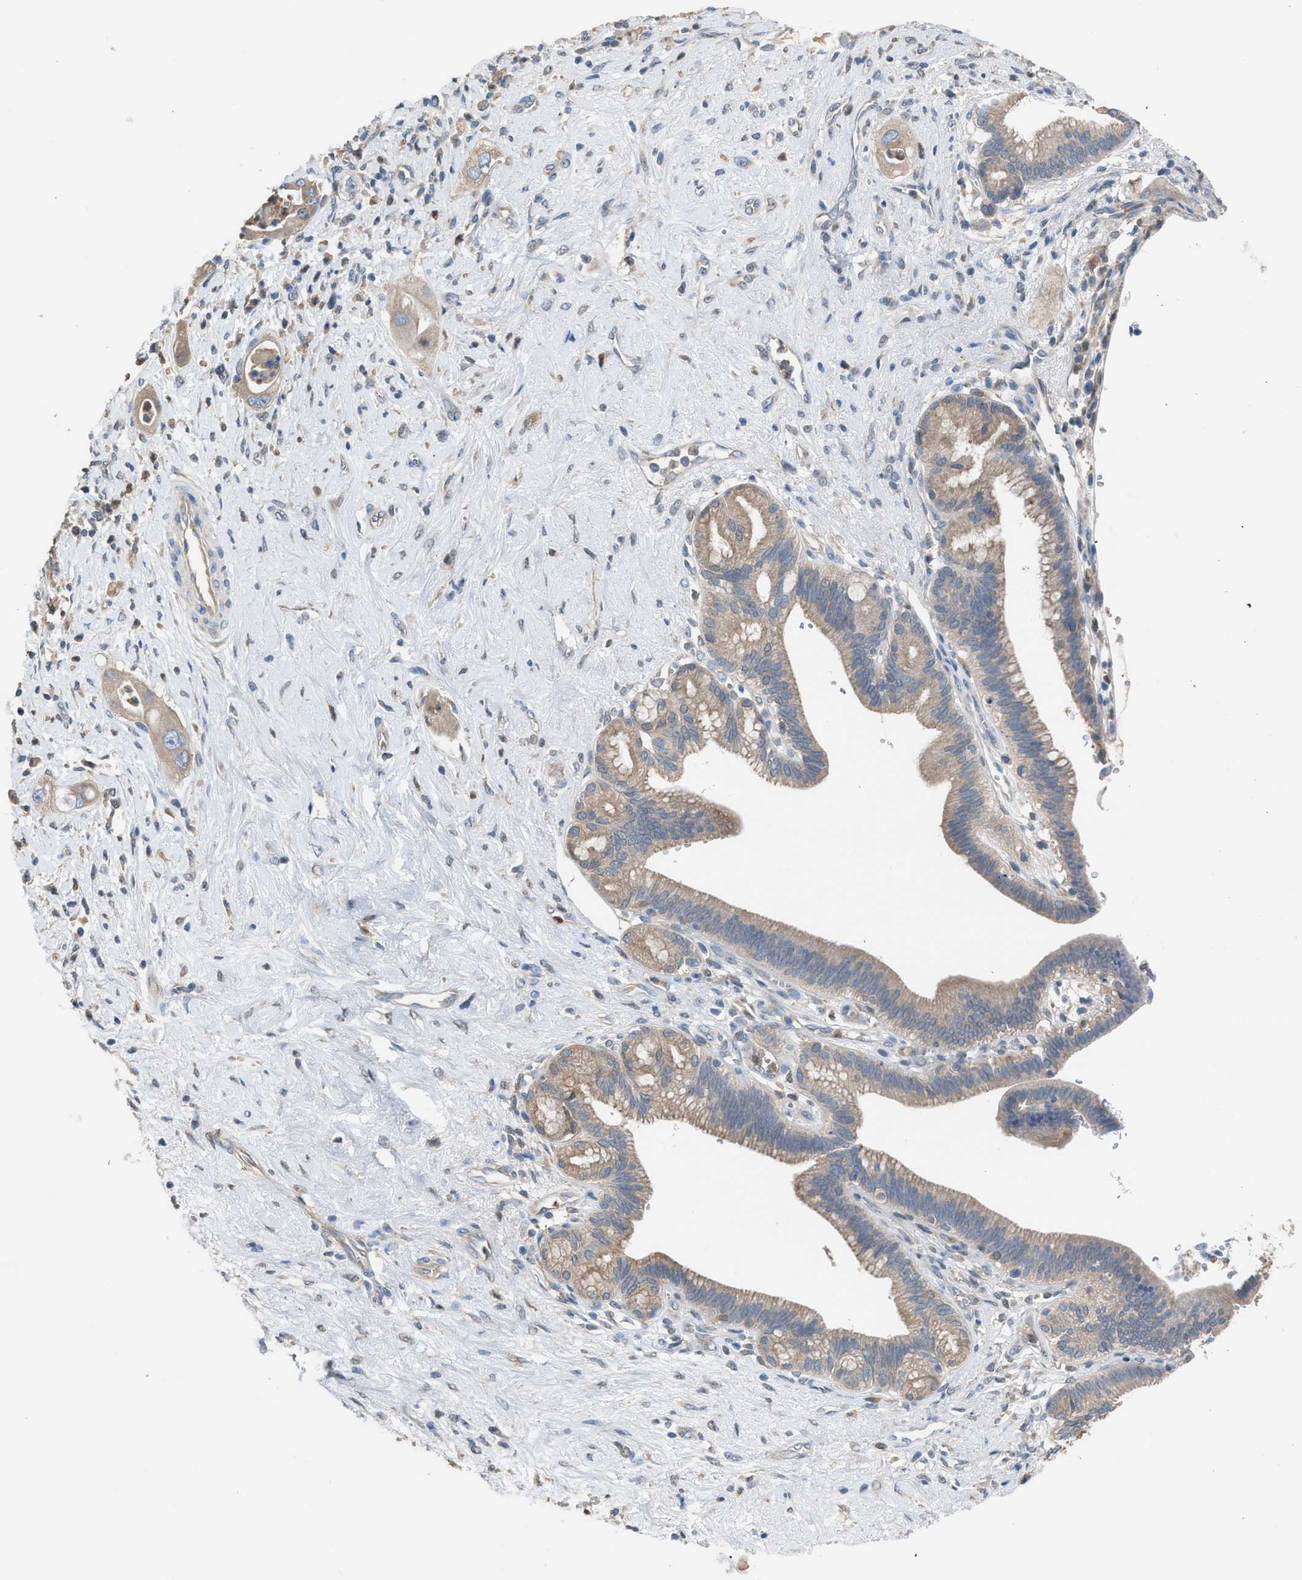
{"staining": {"intensity": "weak", "quantity": ">75%", "location": "cytoplasmic/membranous"}, "tissue": "pancreatic cancer", "cell_type": "Tumor cells", "image_type": "cancer", "snomed": [{"axis": "morphology", "description": "Adenocarcinoma, NOS"}, {"axis": "topography", "description": "Pancreas"}], "caption": "Protein positivity by immunohistochemistry (IHC) reveals weak cytoplasmic/membranous positivity in about >75% of tumor cells in adenocarcinoma (pancreatic). (Stains: DAB (3,3'-diaminobenzidine) in brown, nuclei in blue, Microscopy: brightfield microscopy at high magnification).", "gene": "NQO2", "patient": {"sex": "male", "age": 59}}